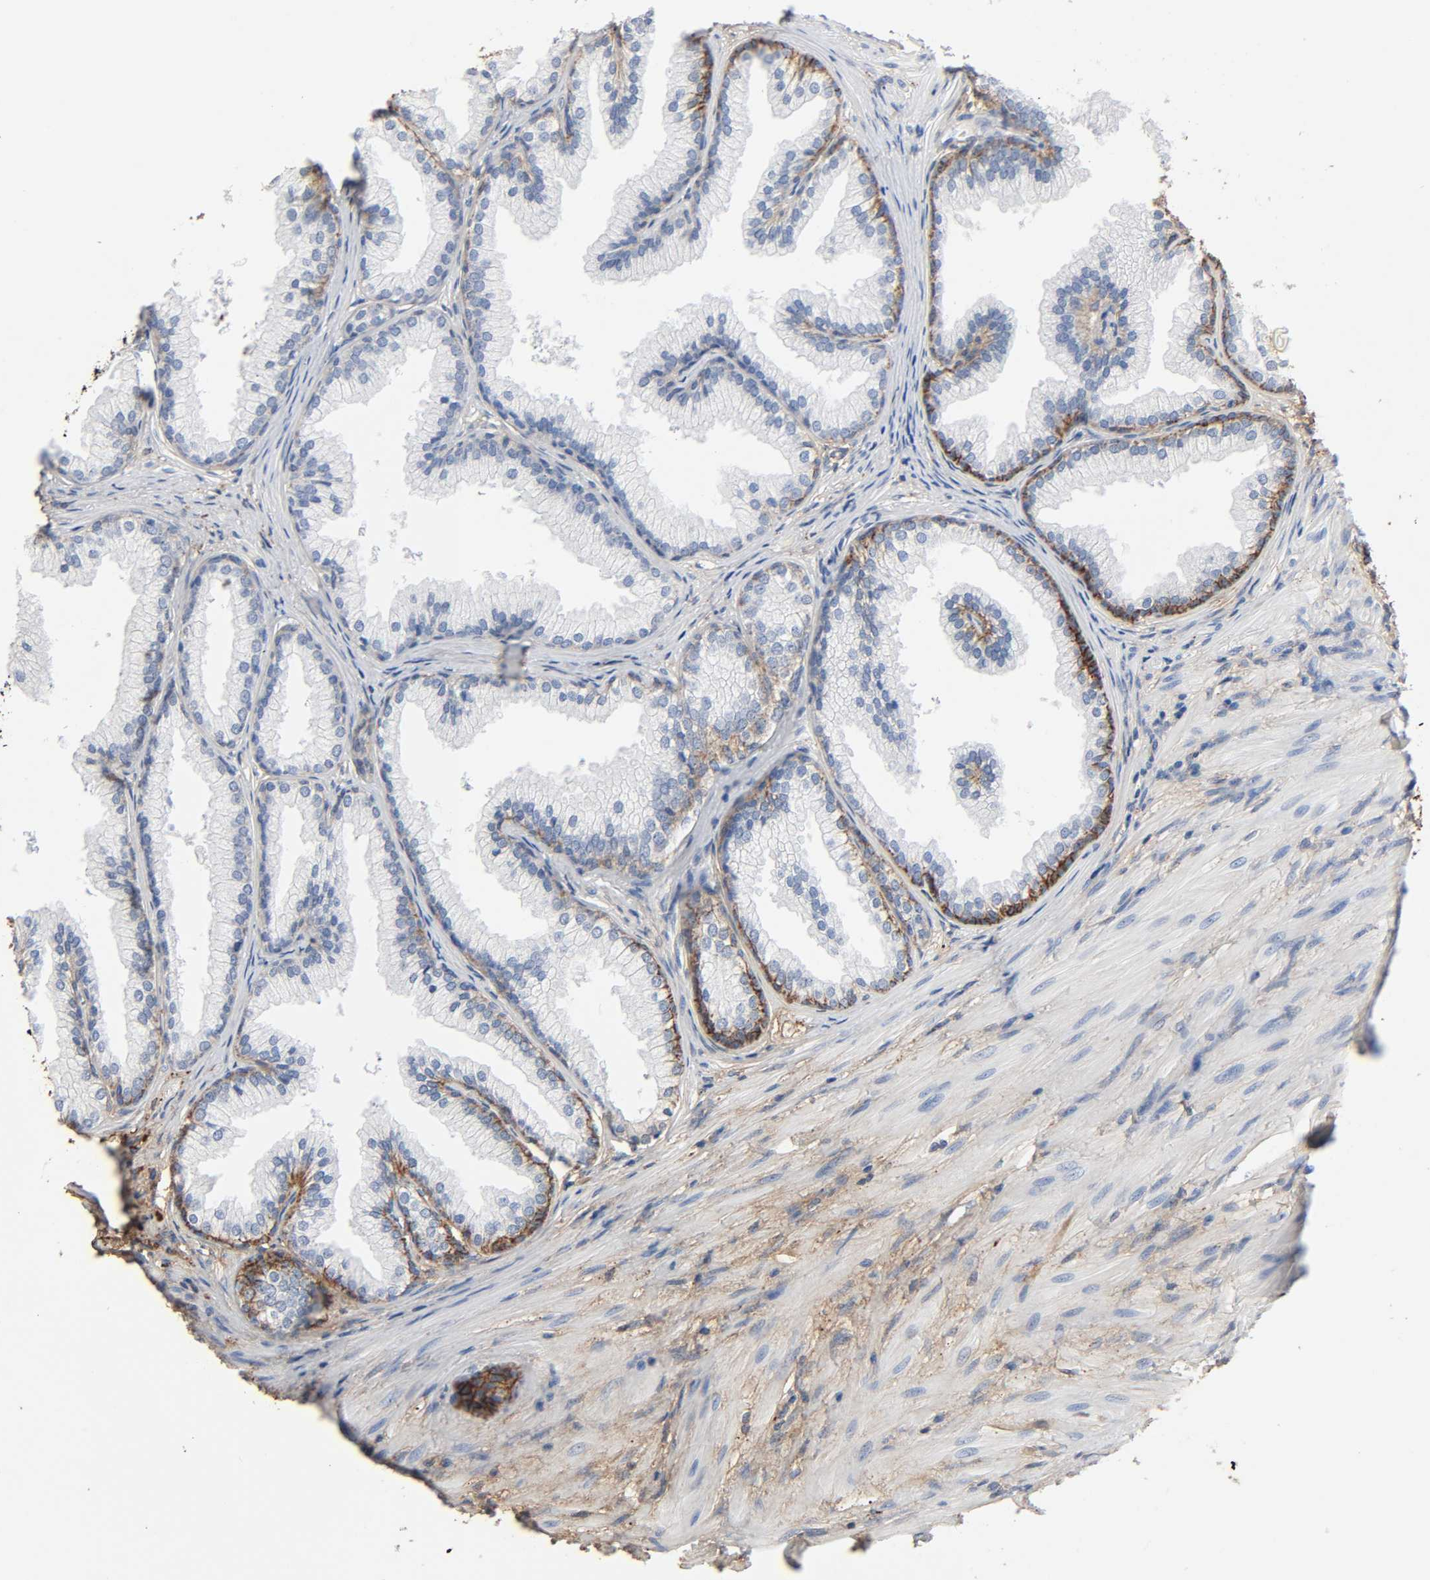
{"staining": {"intensity": "moderate", "quantity": "25%-75%", "location": "cytoplasmic/membranous"}, "tissue": "prostate", "cell_type": "Glandular cells", "image_type": "normal", "snomed": [{"axis": "morphology", "description": "Normal tissue, NOS"}, {"axis": "topography", "description": "Prostate"}], "caption": "This micrograph reveals immunohistochemistry staining of normal prostate, with medium moderate cytoplasmic/membranous staining in approximately 25%-75% of glandular cells.", "gene": "C3", "patient": {"sex": "male", "age": 76}}